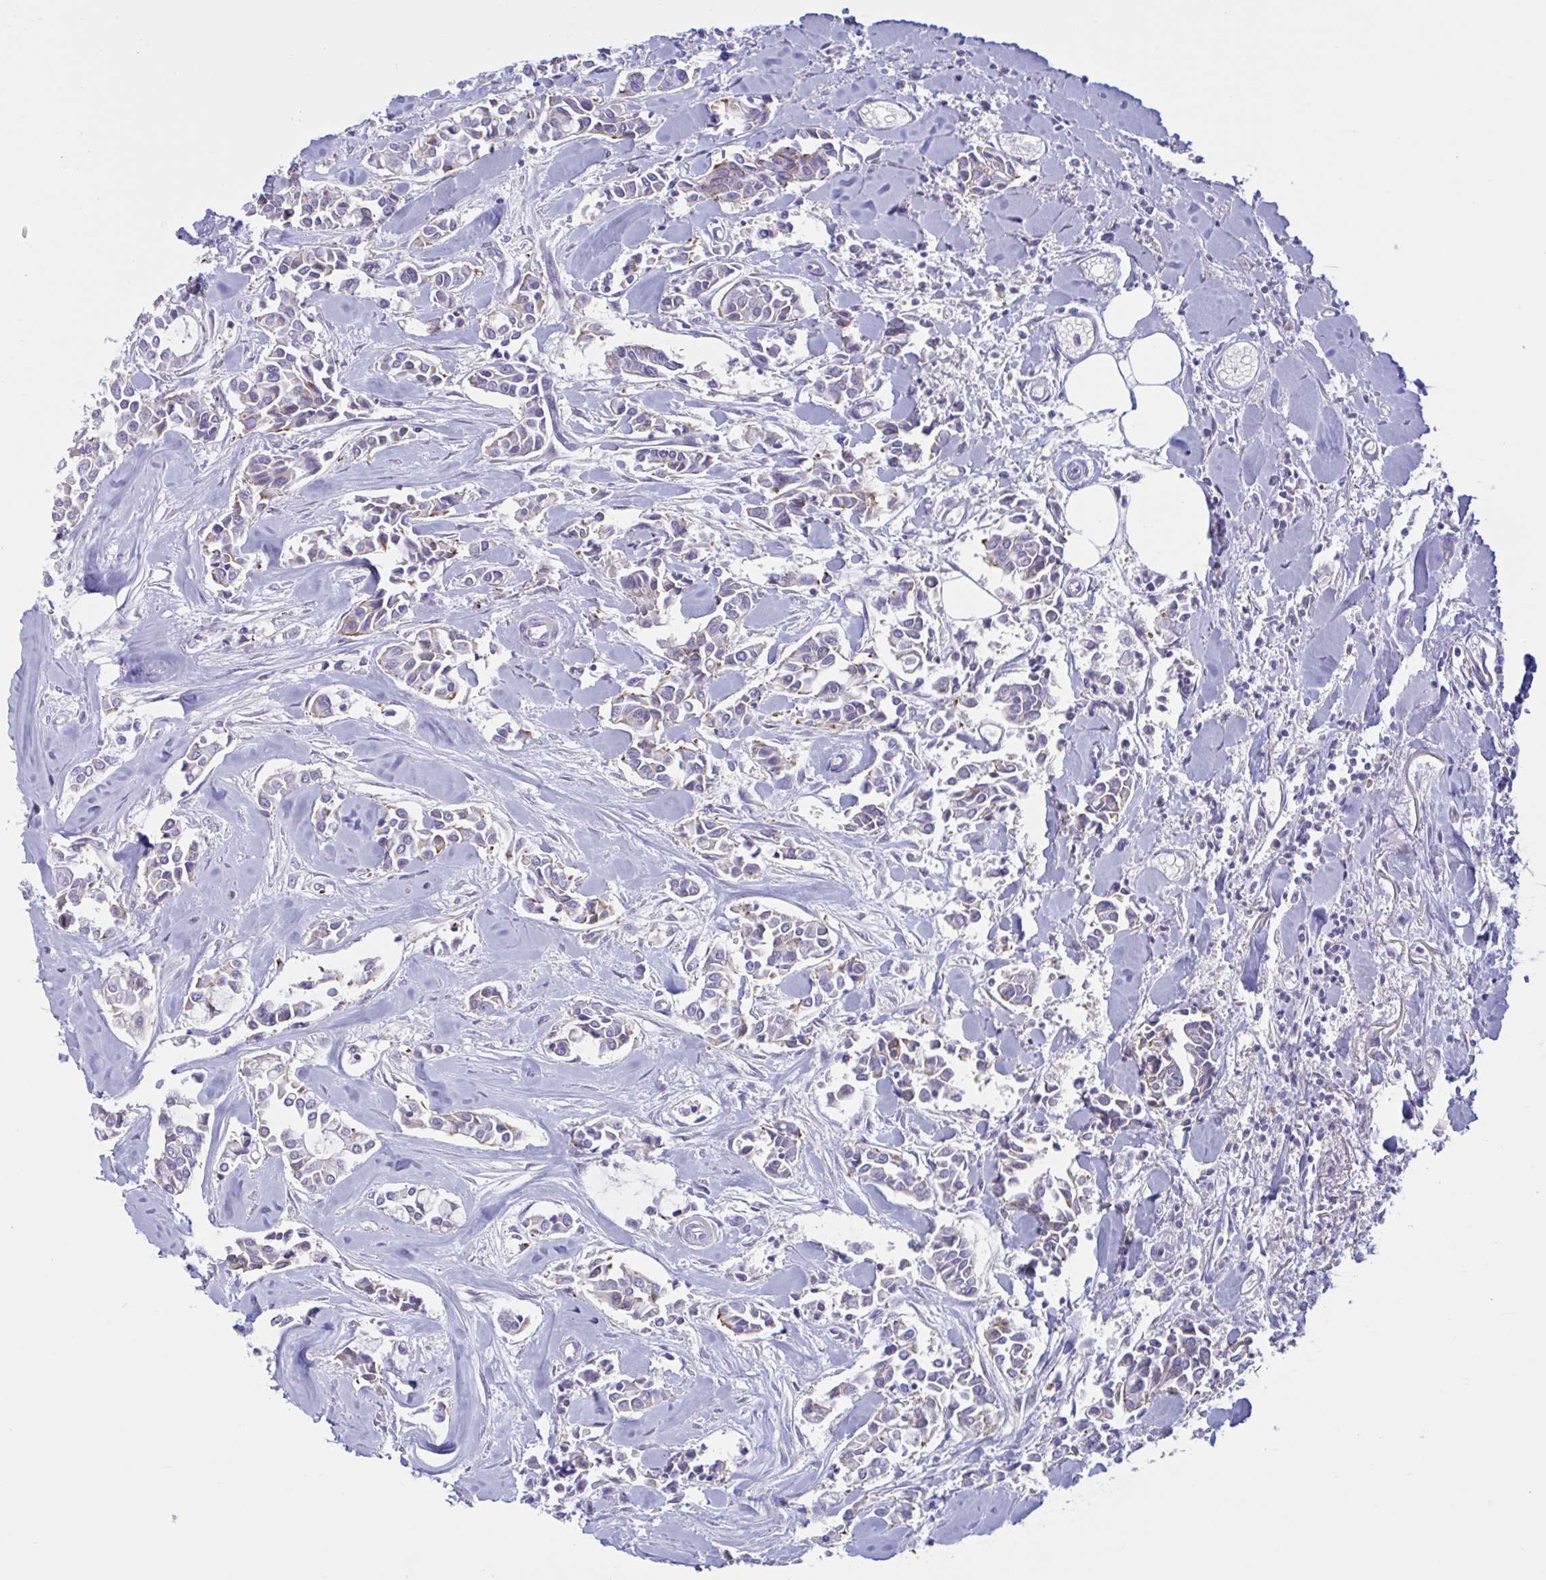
{"staining": {"intensity": "negative", "quantity": "none", "location": "none"}, "tissue": "breast cancer", "cell_type": "Tumor cells", "image_type": "cancer", "snomed": [{"axis": "morphology", "description": "Duct carcinoma"}, {"axis": "topography", "description": "Breast"}], "caption": "There is no significant staining in tumor cells of breast cancer. The staining was performed using DAB to visualize the protein expression in brown, while the nuclei were stained in blue with hematoxylin (Magnification: 20x).", "gene": "MS4A14", "patient": {"sex": "female", "age": 84}}